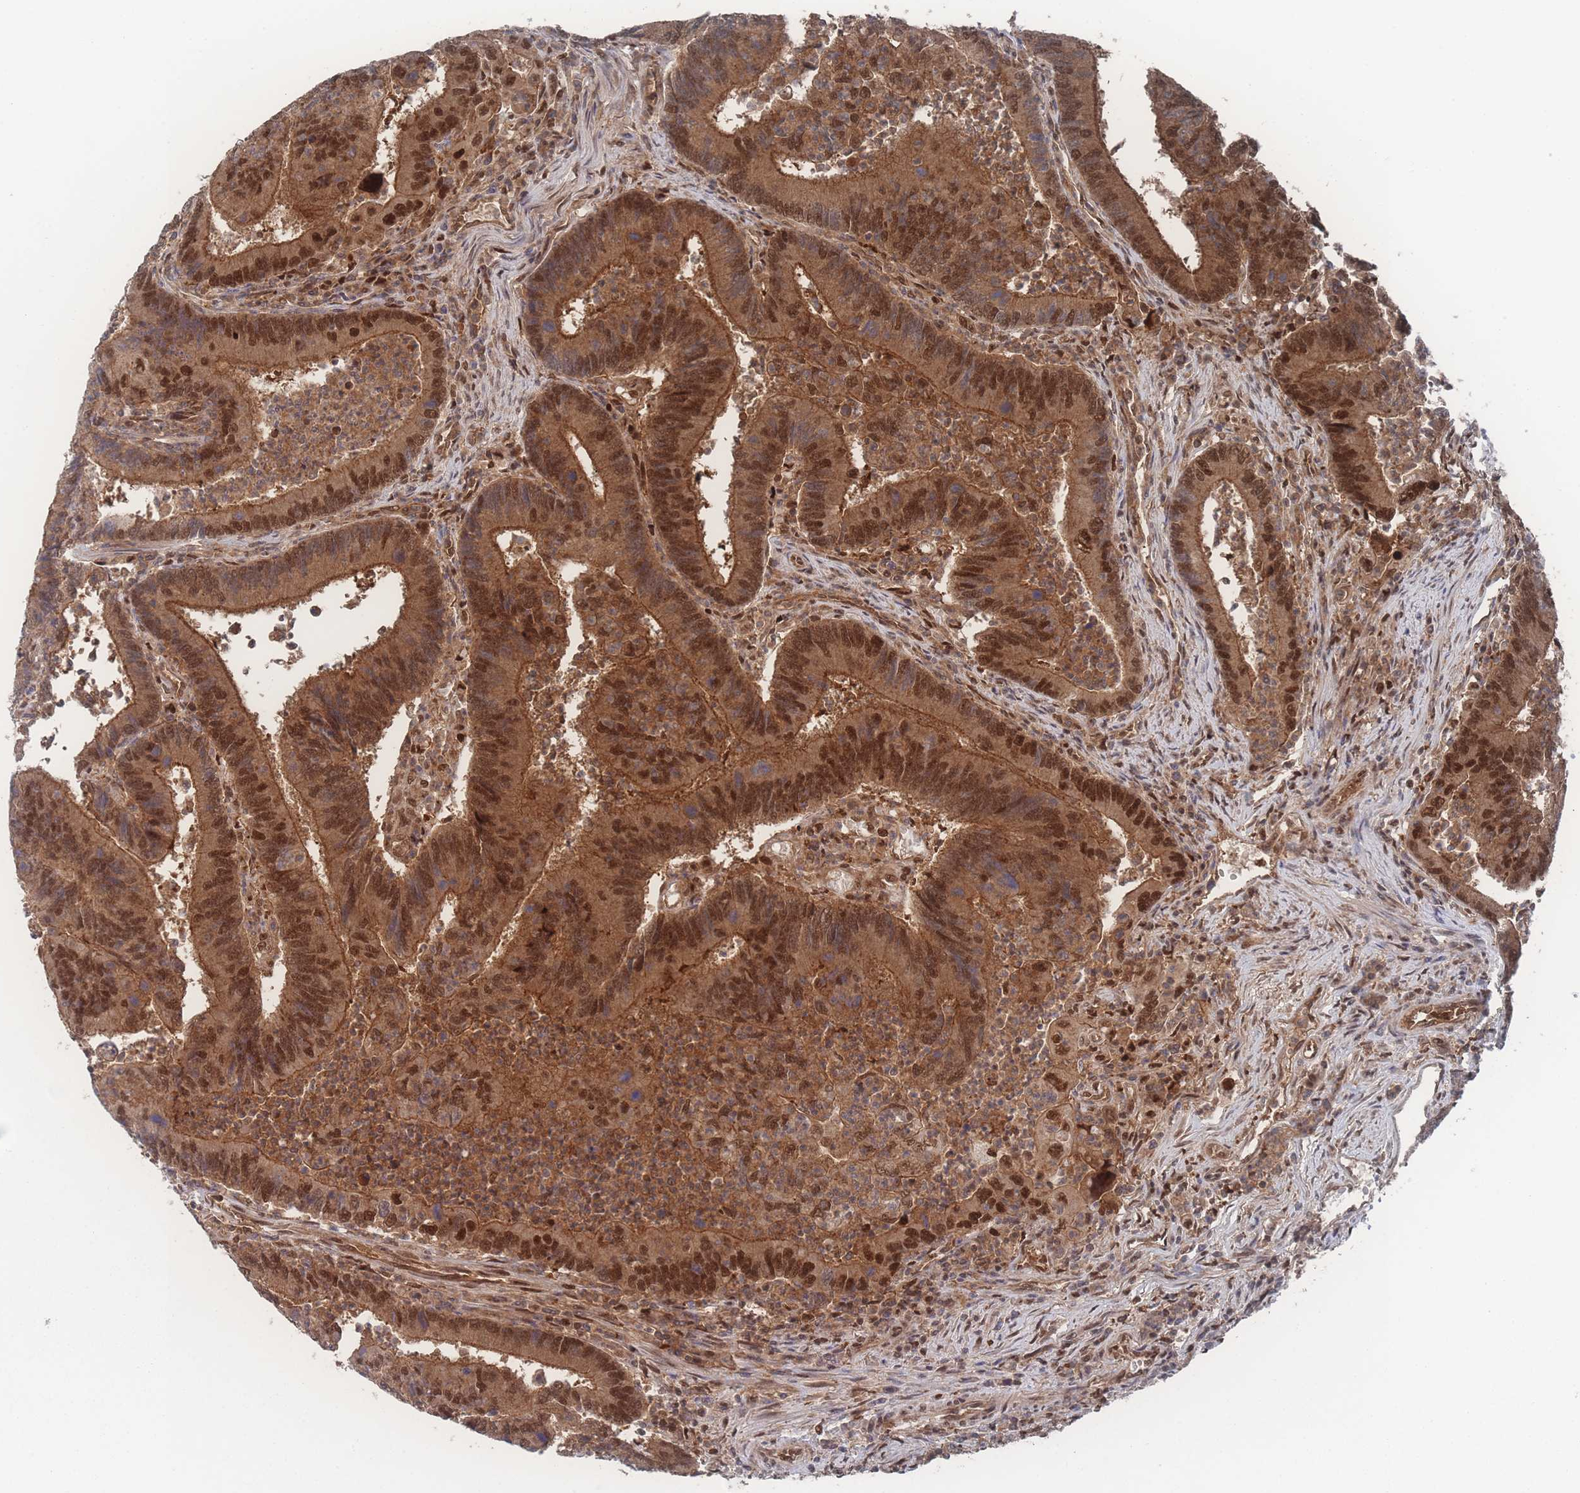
{"staining": {"intensity": "moderate", "quantity": ">75%", "location": "cytoplasmic/membranous,nuclear"}, "tissue": "colorectal cancer", "cell_type": "Tumor cells", "image_type": "cancer", "snomed": [{"axis": "morphology", "description": "Adenocarcinoma, NOS"}, {"axis": "topography", "description": "Colon"}], "caption": "A brown stain labels moderate cytoplasmic/membranous and nuclear staining of a protein in human colorectal cancer tumor cells.", "gene": "PSMA1", "patient": {"sex": "female", "age": 67}}